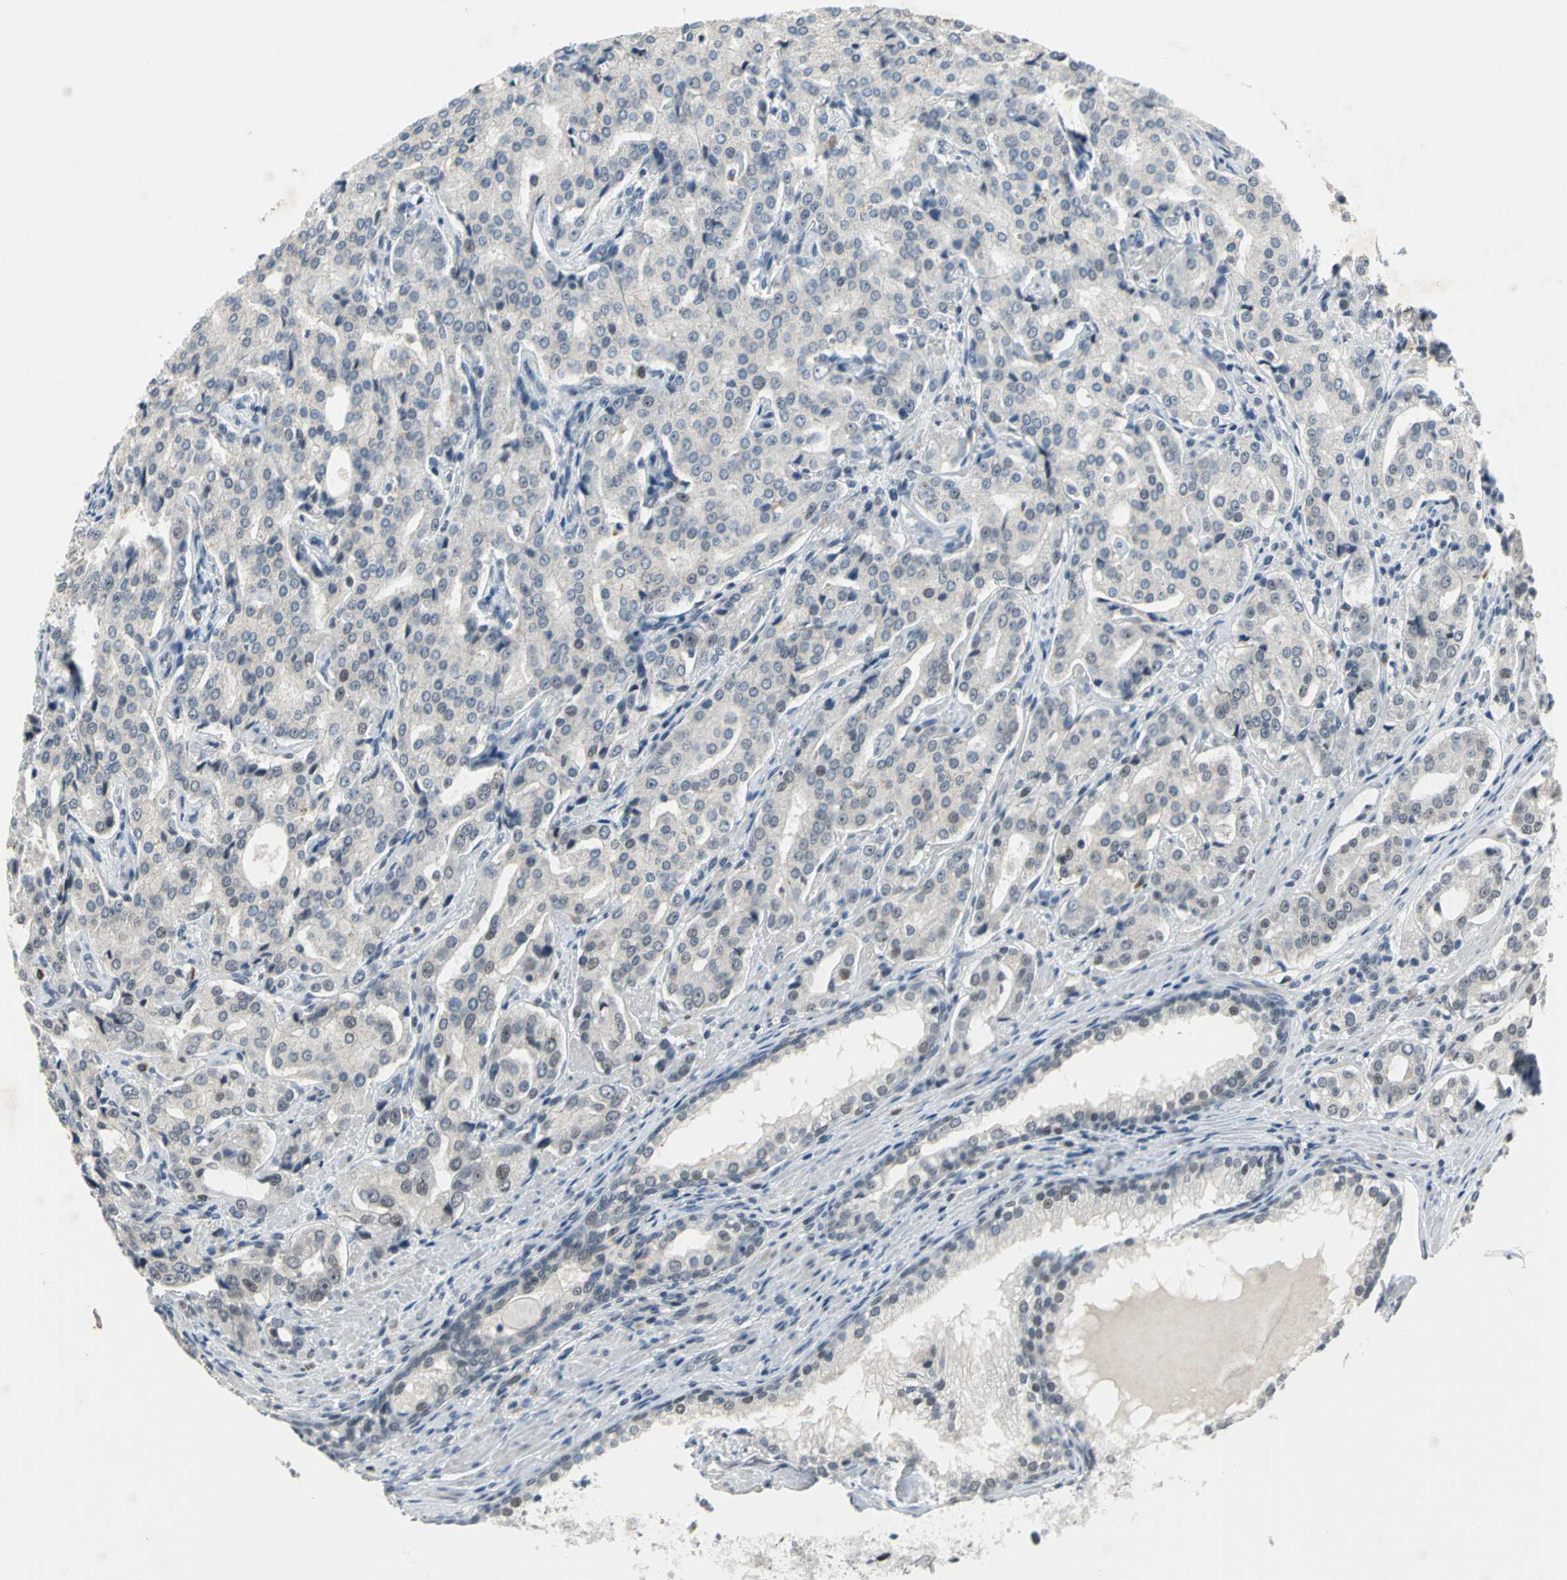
{"staining": {"intensity": "weak", "quantity": ">75%", "location": "nuclear"}, "tissue": "prostate cancer", "cell_type": "Tumor cells", "image_type": "cancer", "snomed": [{"axis": "morphology", "description": "Adenocarcinoma, High grade"}, {"axis": "topography", "description": "Prostate"}], "caption": "The photomicrograph exhibits immunohistochemical staining of prostate adenocarcinoma (high-grade). There is weak nuclear positivity is identified in about >75% of tumor cells. (DAB IHC, brown staining for protein, blue staining for nuclei).", "gene": "GLI3", "patient": {"sex": "male", "age": 72}}